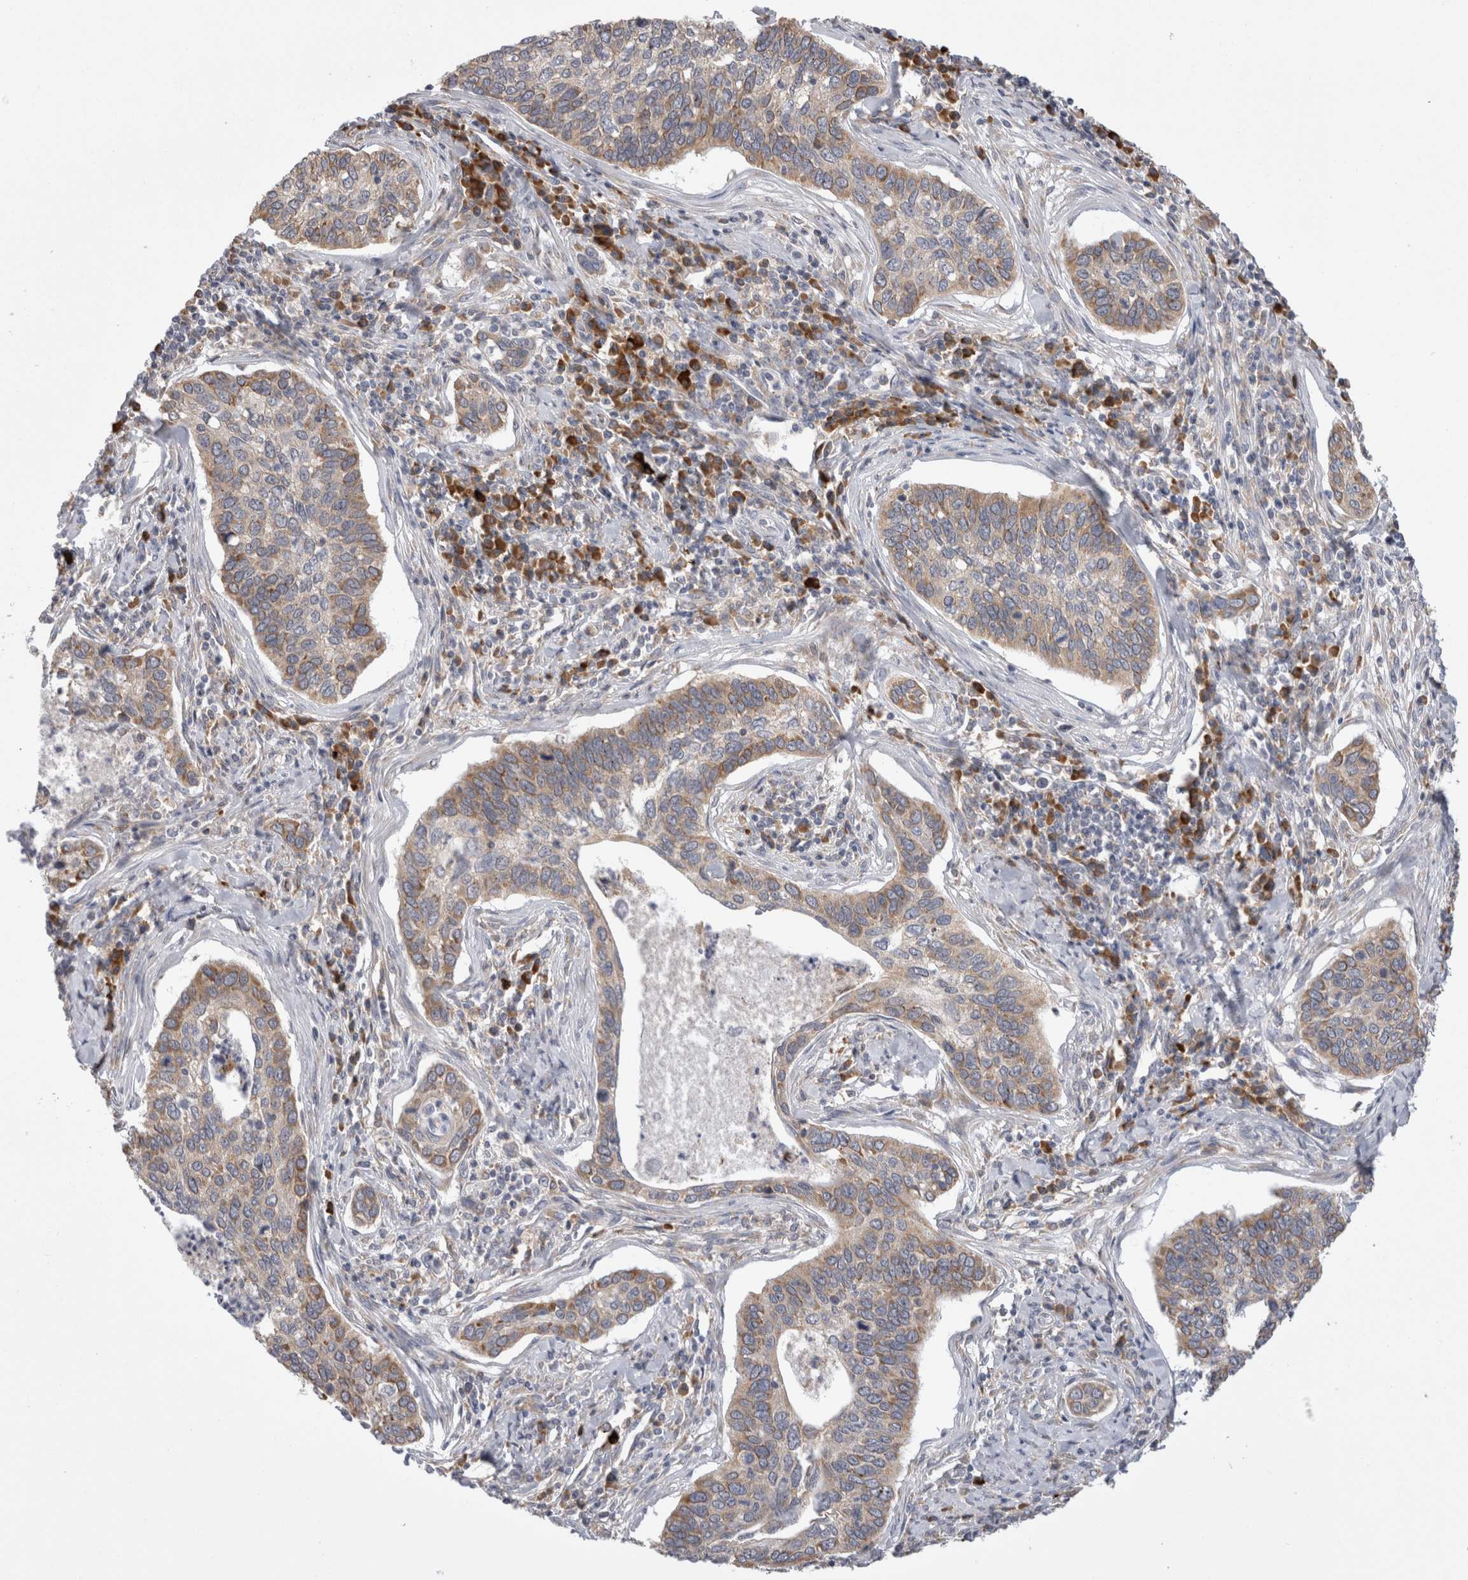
{"staining": {"intensity": "weak", "quantity": ">75%", "location": "cytoplasmic/membranous"}, "tissue": "cervical cancer", "cell_type": "Tumor cells", "image_type": "cancer", "snomed": [{"axis": "morphology", "description": "Squamous cell carcinoma, NOS"}, {"axis": "topography", "description": "Cervix"}], "caption": "Protein staining demonstrates weak cytoplasmic/membranous positivity in about >75% of tumor cells in squamous cell carcinoma (cervical).", "gene": "ZNF341", "patient": {"sex": "female", "age": 53}}